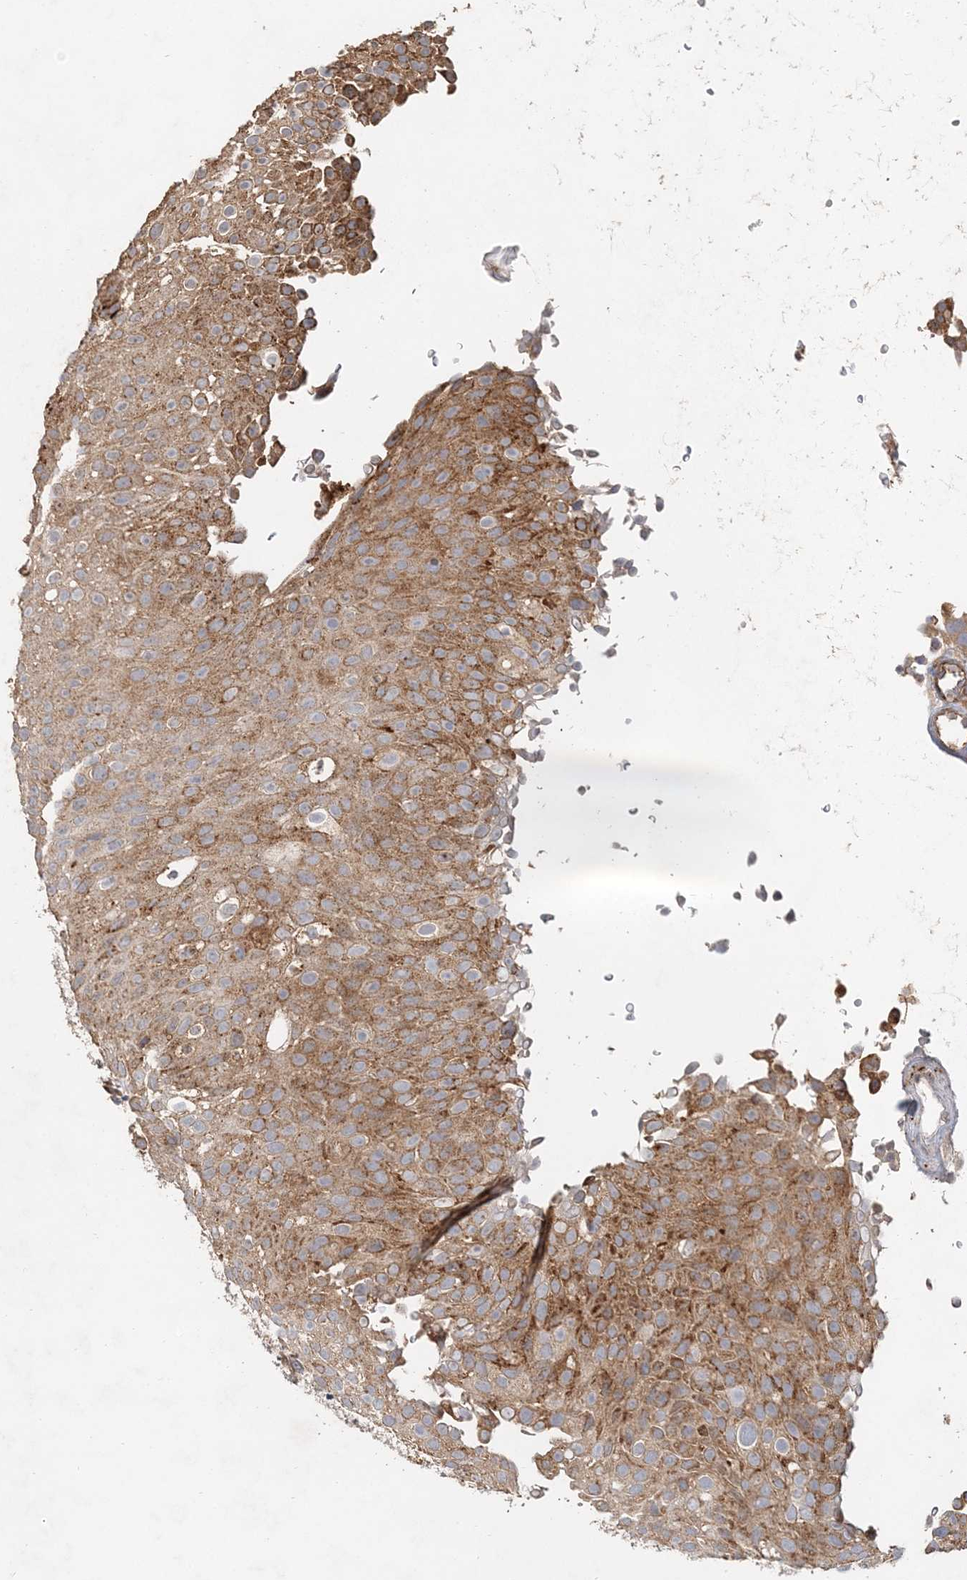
{"staining": {"intensity": "strong", "quantity": ">75%", "location": "cytoplasmic/membranous"}, "tissue": "urothelial cancer", "cell_type": "Tumor cells", "image_type": "cancer", "snomed": [{"axis": "morphology", "description": "Urothelial carcinoma, Low grade"}, {"axis": "topography", "description": "Urinary bladder"}], "caption": "Immunohistochemical staining of human urothelial carcinoma (low-grade) displays high levels of strong cytoplasmic/membranous protein expression in approximately >75% of tumor cells.", "gene": "RAB14", "patient": {"sex": "male", "age": 78}}